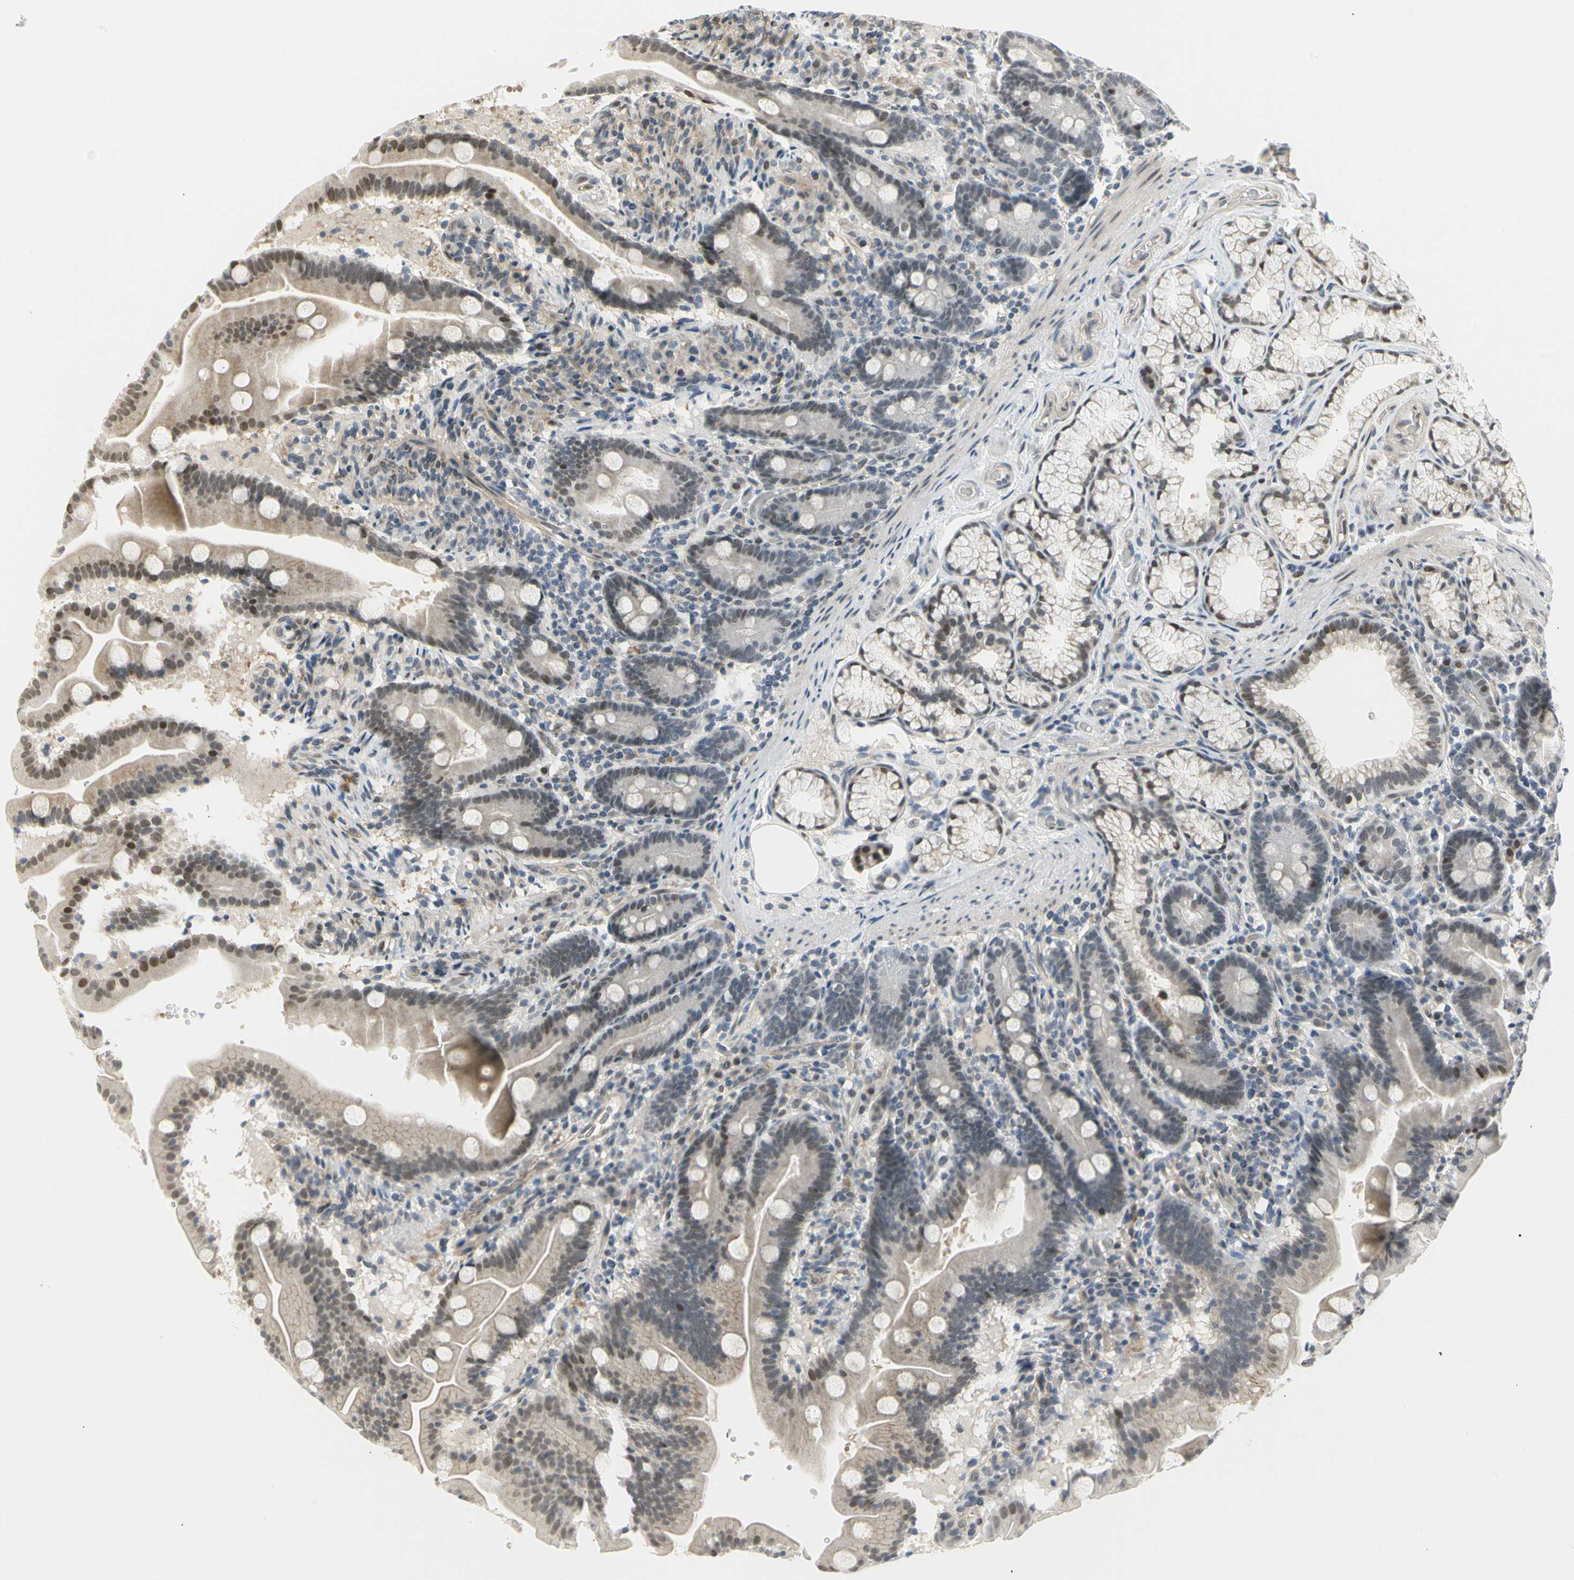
{"staining": {"intensity": "moderate", "quantity": "<25%", "location": "cytoplasmic/membranous,nuclear"}, "tissue": "duodenum", "cell_type": "Glandular cells", "image_type": "normal", "snomed": [{"axis": "morphology", "description": "Normal tissue, NOS"}, {"axis": "topography", "description": "Duodenum"}], "caption": "Protein analysis of unremarkable duodenum reveals moderate cytoplasmic/membranous,nuclear expression in about <25% of glandular cells. The staining was performed using DAB (3,3'-diaminobenzidine) to visualize the protein expression in brown, while the nuclei were stained in blue with hematoxylin (Magnification: 20x).", "gene": "IMPG2", "patient": {"sex": "male", "age": 54}}